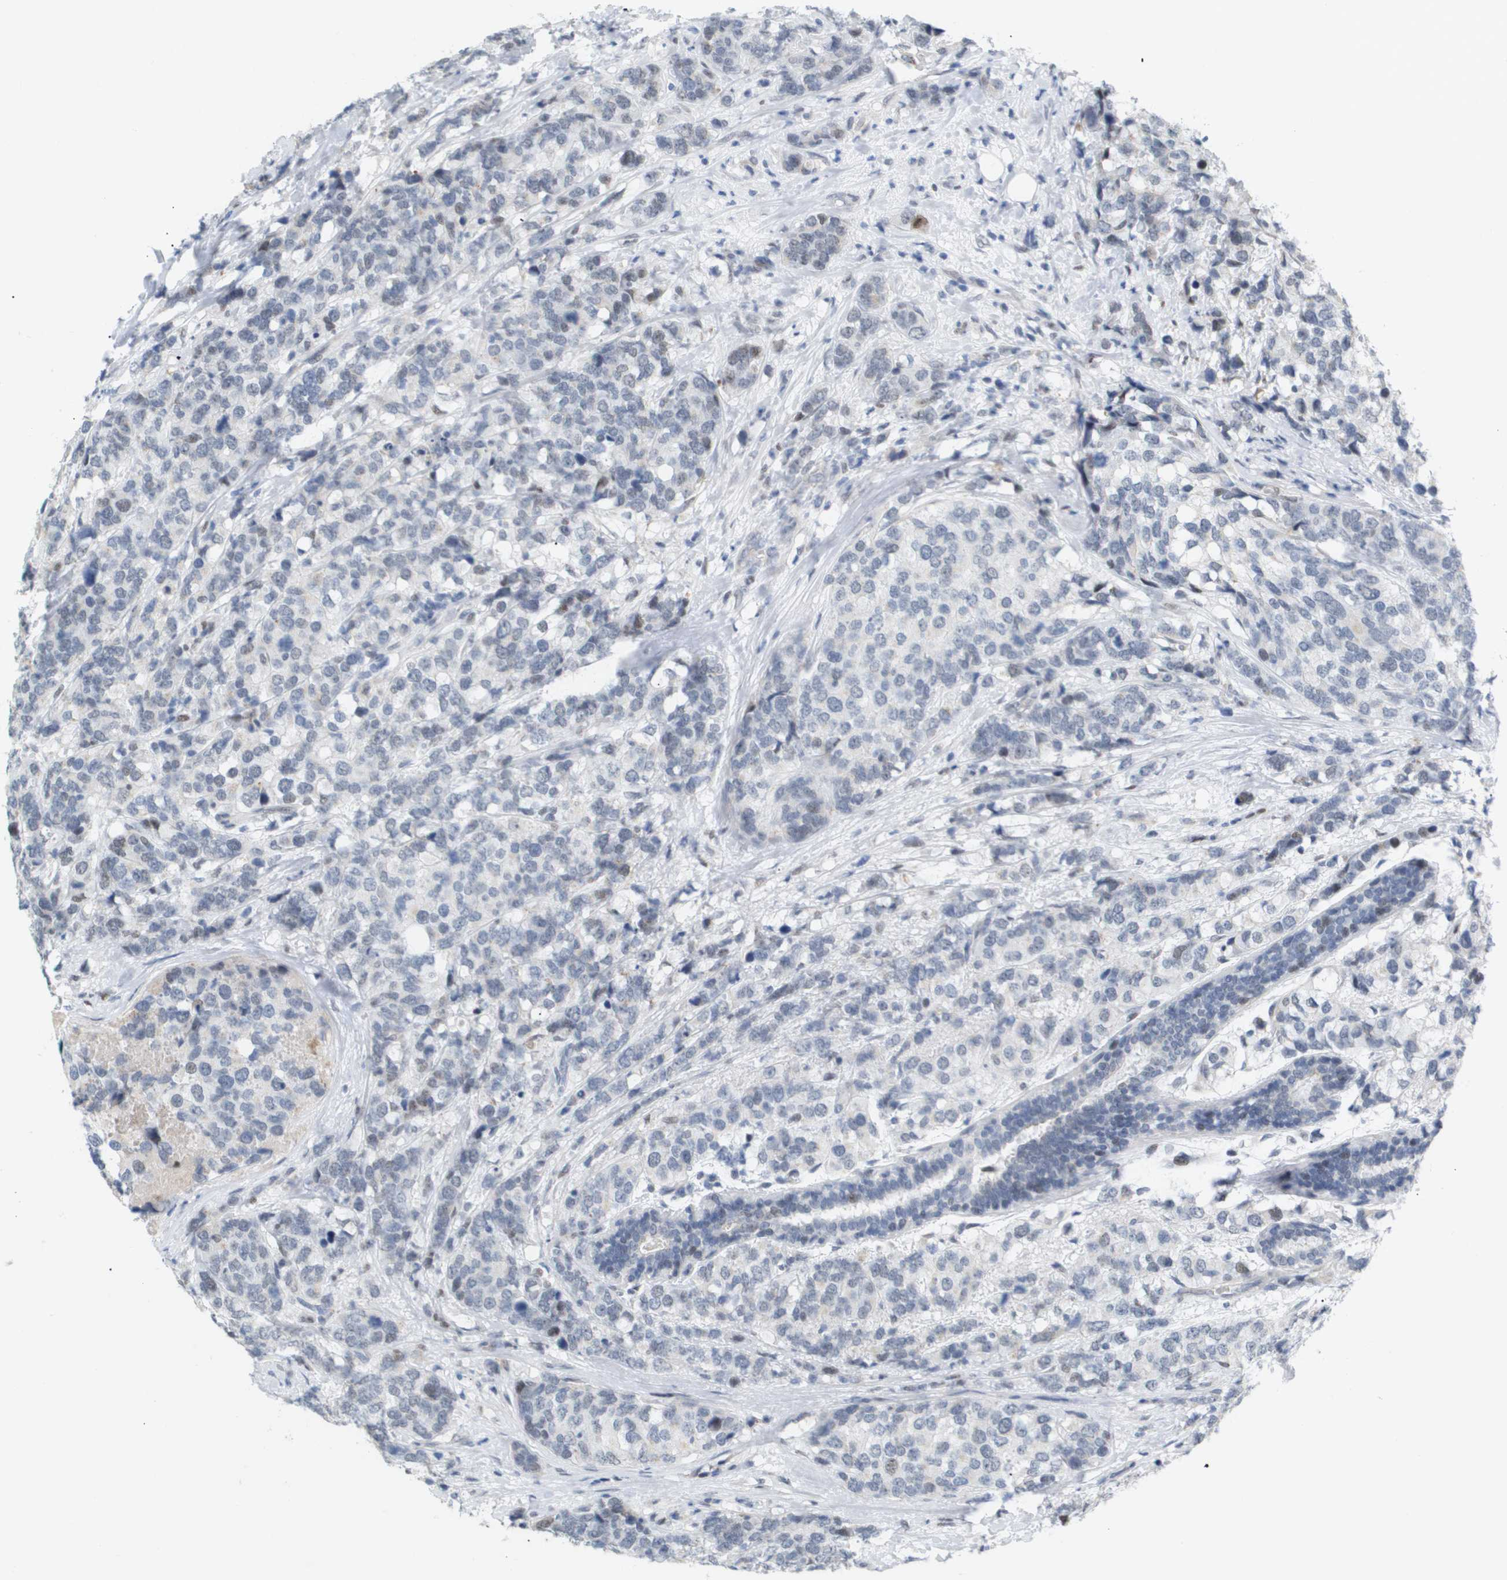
{"staining": {"intensity": "negative", "quantity": "none", "location": "none"}, "tissue": "breast cancer", "cell_type": "Tumor cells", "image_type": "cancer", "snomed": [{"axis": "morphology", "description": "Lobular carcinoma"}, {"axis": "topography", "description": "Breast"}], "caption": "A photomicrograph of human lobular carcinoma (breast) is negative for staining in tumor cells.", "gene": "PPARD", "patient": {"sex": "female", "age": 59}}